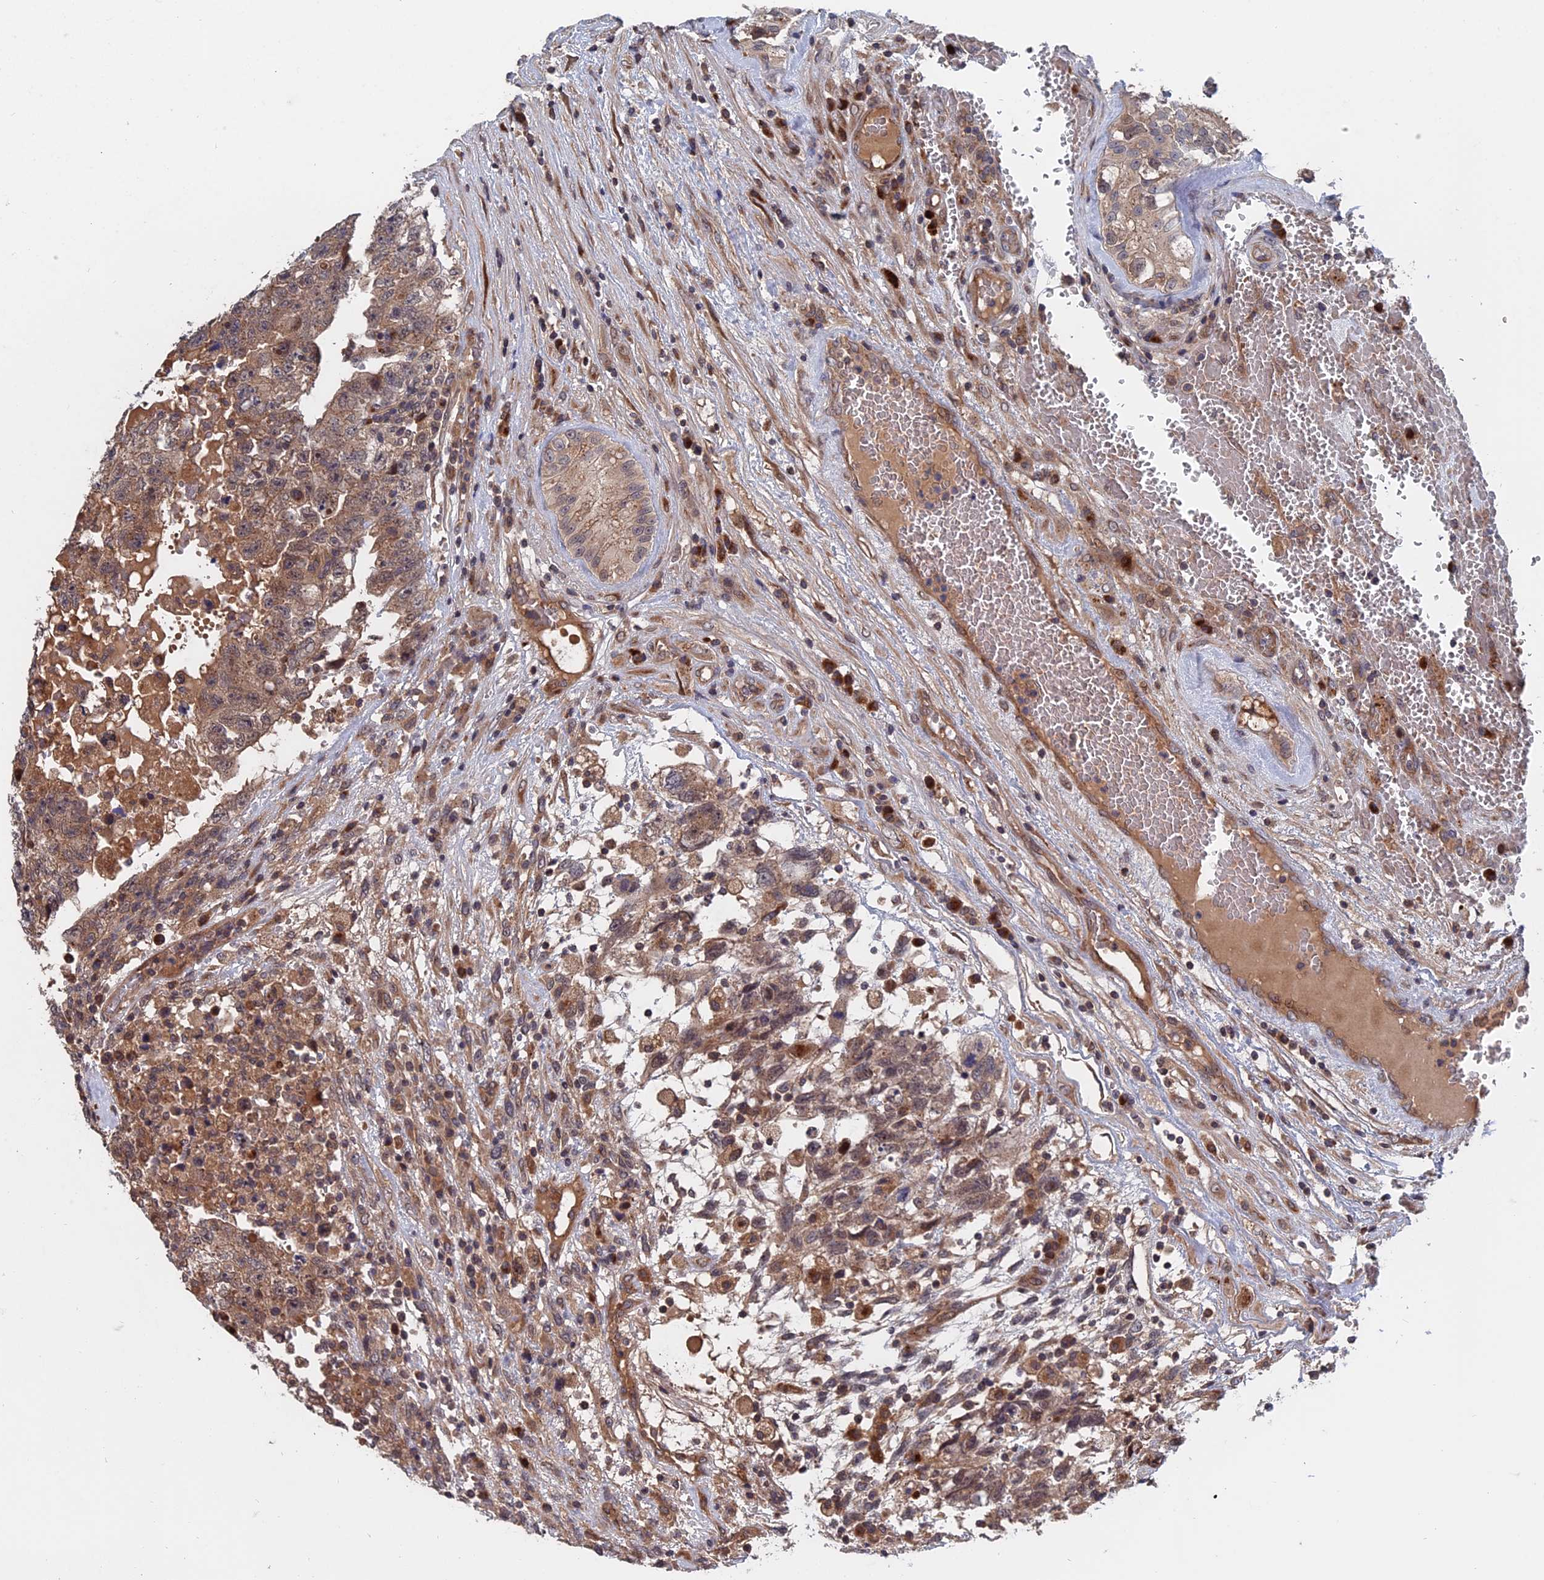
{"staining": {"intensity": "moderate", "quantity": ">75%", "location": "cytoplasmic/membranous"}, "tissue": "testis cancer", "cell_type": "Tumor cells", "image_type": "cancer", "snomed": [{"axis": "morphology", "description": "Carcinoma, Embryonal, NOS"}, {"axis": "topography", "description": "Testis"}], "caption": "Human testis embryonal carcinoma stained for a protein (brown) demonstrates moderate cytoplasmic/membranous positive positivity in about >75% of tumor cells.", "gene": "TRAPPC2L", "patient": {"sex": "male", "age": 36}}